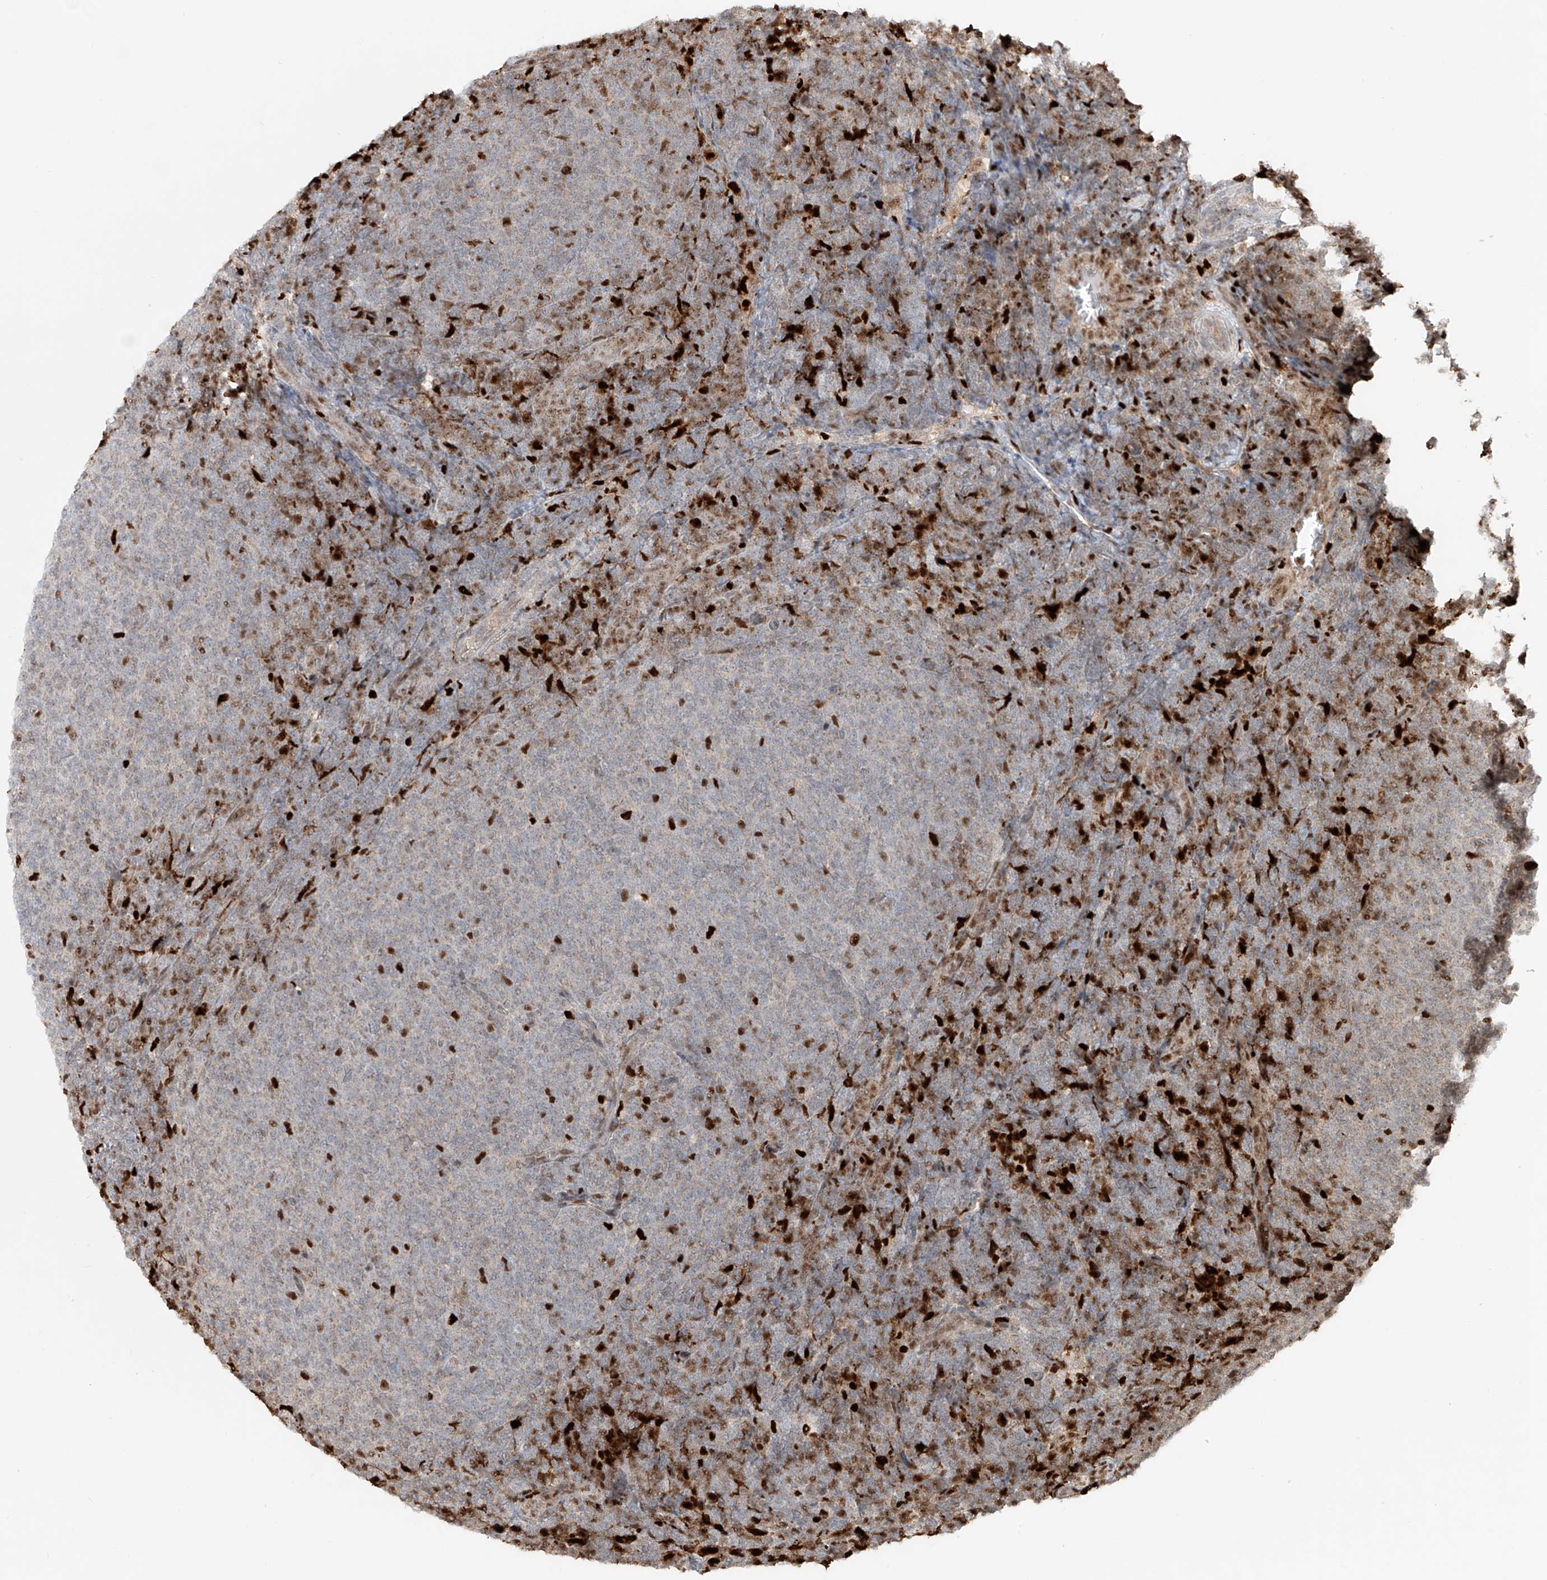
{"staining": {"intensity": "negative", "quantity": "none", "location": "none"}, "tissue": "lymphoma", "cell_type": "Tumor cells", "image_type": "cancer", "snomed": [{"axis": "morphology", "description": "Malignant lymphoma, non-Hodgkin's type, Low grade"}, {"axis": "topography", "description": "Lymph node"}], "caption": "Tumor cells show no significant expression in lymphoma. (DAB (3,3'-diaminobenzidine) immunohistochemistry with hematoxylin counter stain).", "gene": "DZIP1L", "patient": {"sex": "male", "age": 66}}